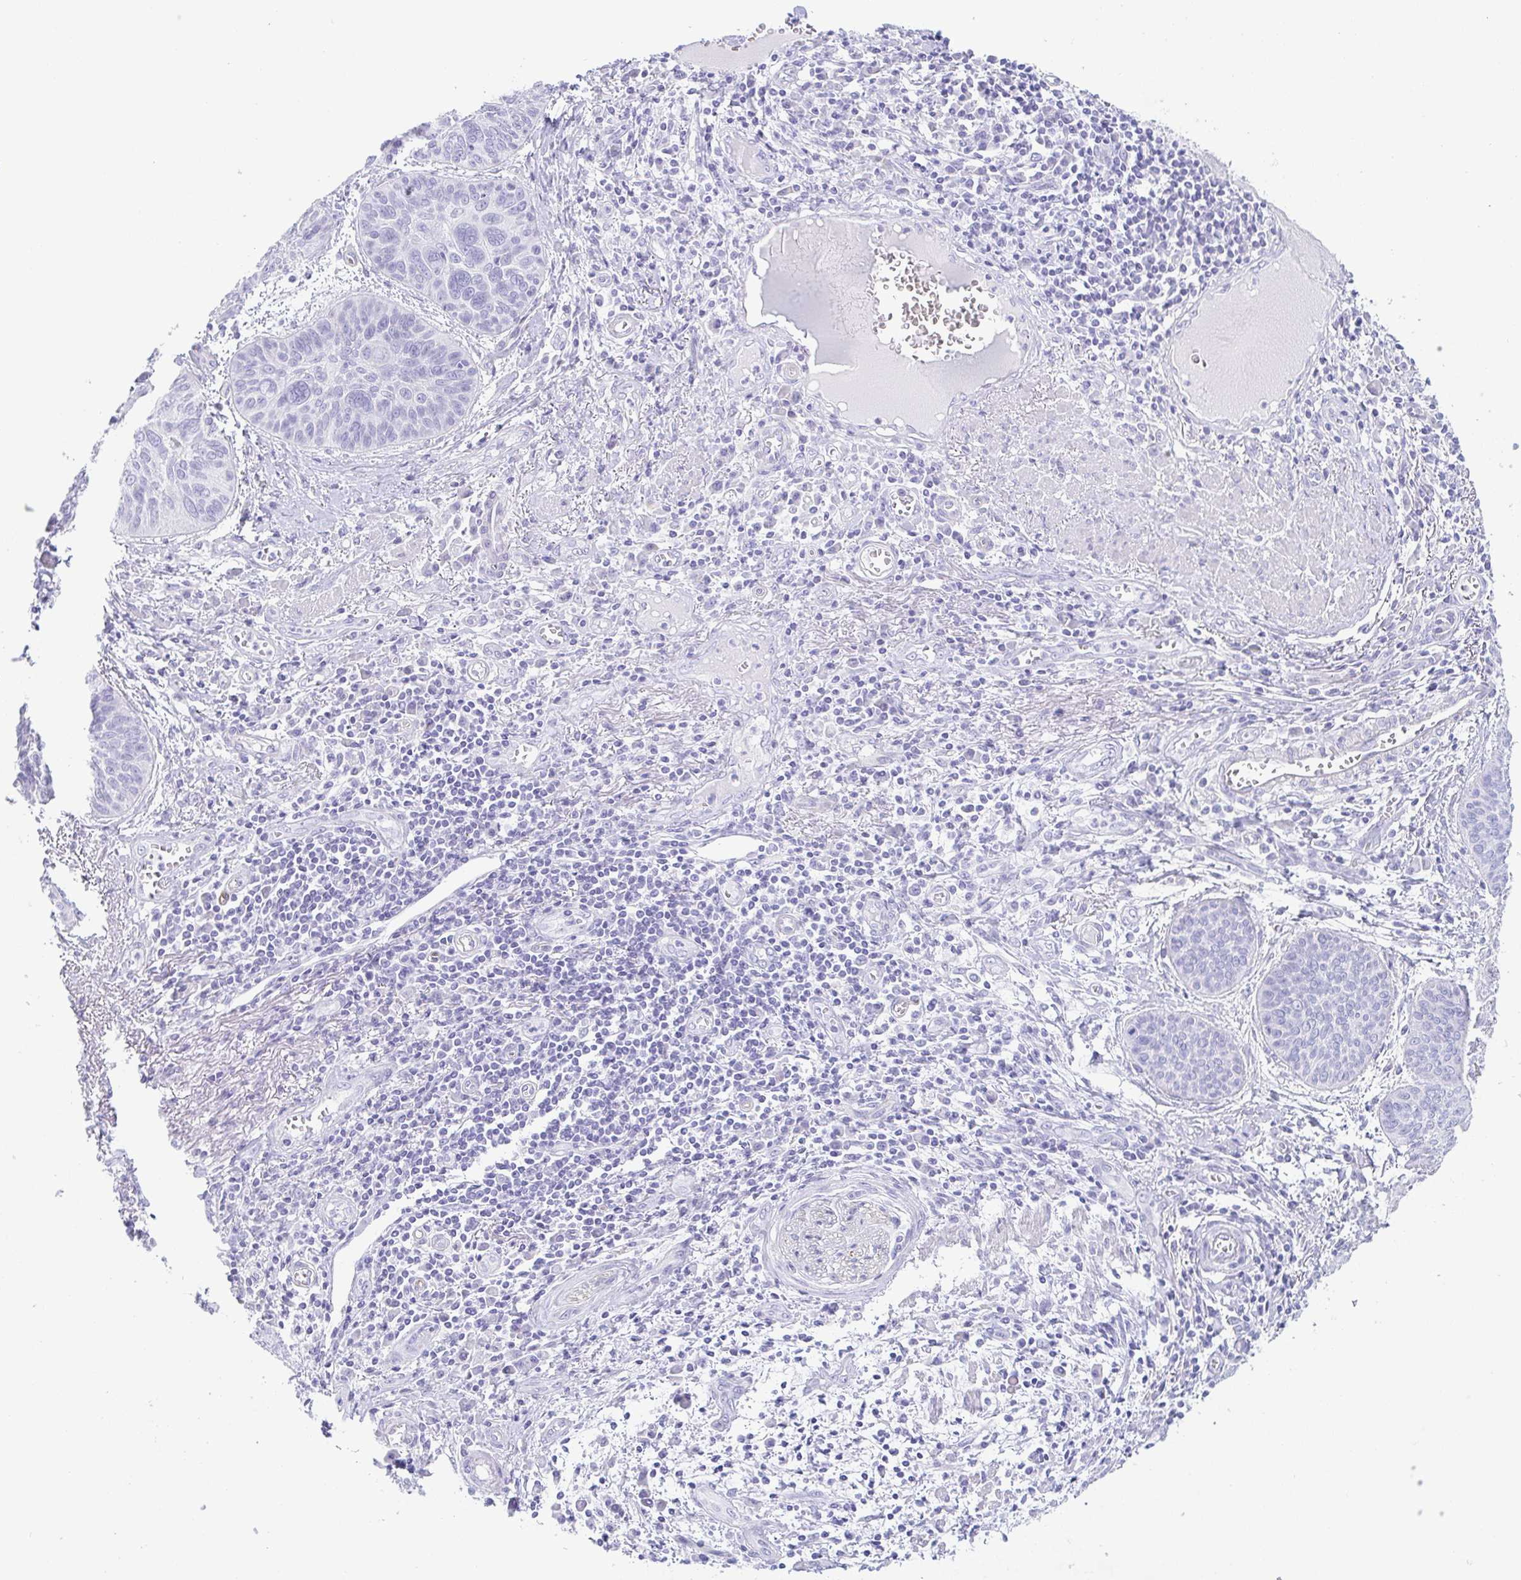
{"staining": {"intensity": "negative", "quantity": "none", "location": "none"}, "tissue": "lung cancer", "cell_type": "Tumor cells", "image_type": "cancer", "snomed": [{"axis": "morphology", "description": "Squamous cell carcinoma, NOS"}, {"axis": "topography", "description": "Lung"}], "caption": "An immunohistochemistry histopathology image of squamous cell carcinoma (lung) is shown. There is no staining in tumor cells of squamous cell carcinoma (lung). The staining is performed using DAB (3,3'-diaminobenzidine) brown chromogen with nuclei counter-stained in using hematoxylin.", "gene": "PRR27", "patient": {"sex": "male", "age": 74}}